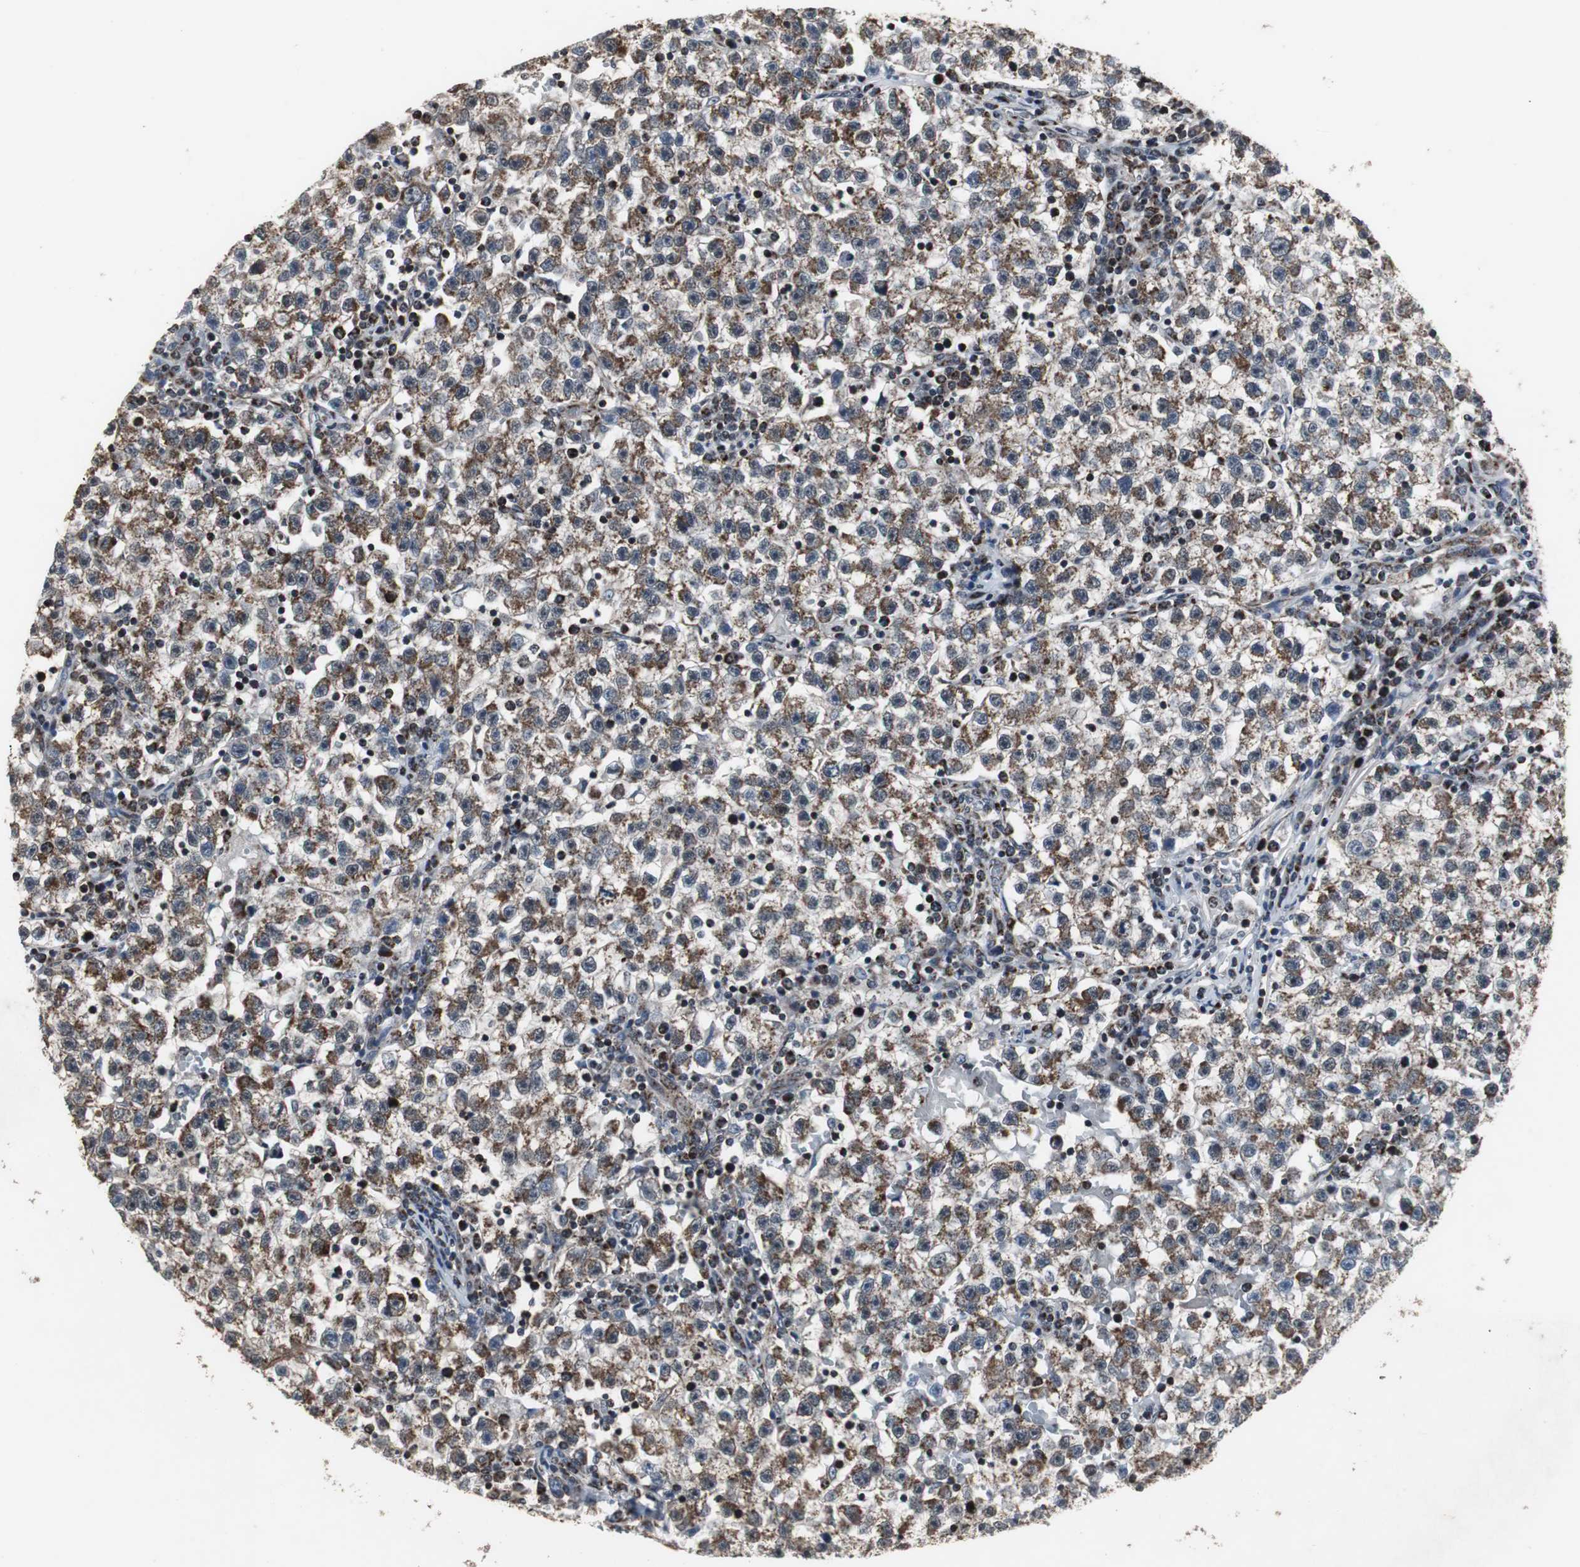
{"staining": {"intensity": "moderate", "quantity": ">75%", "location": "cytoplasmic/membranous"}, "tissue": "testis cancer", "cell_type": "Tumor cells", "image_type": "cancer", "snomed": [{"axis": "morphology", "description": "Seminoma, NOS"}, {"axis": "topography", "description": "Testis"}], "caption": "Protein analysis of testis seminoma tissue shows moderate cytoplasmic/membranous positivity in approximately >75% of tumor cells. The protein of interest is shown in brown color, while the nuclei are stained blue.", "gene": "MRPL40", "patient": {"sex": "male", "age": 22}}